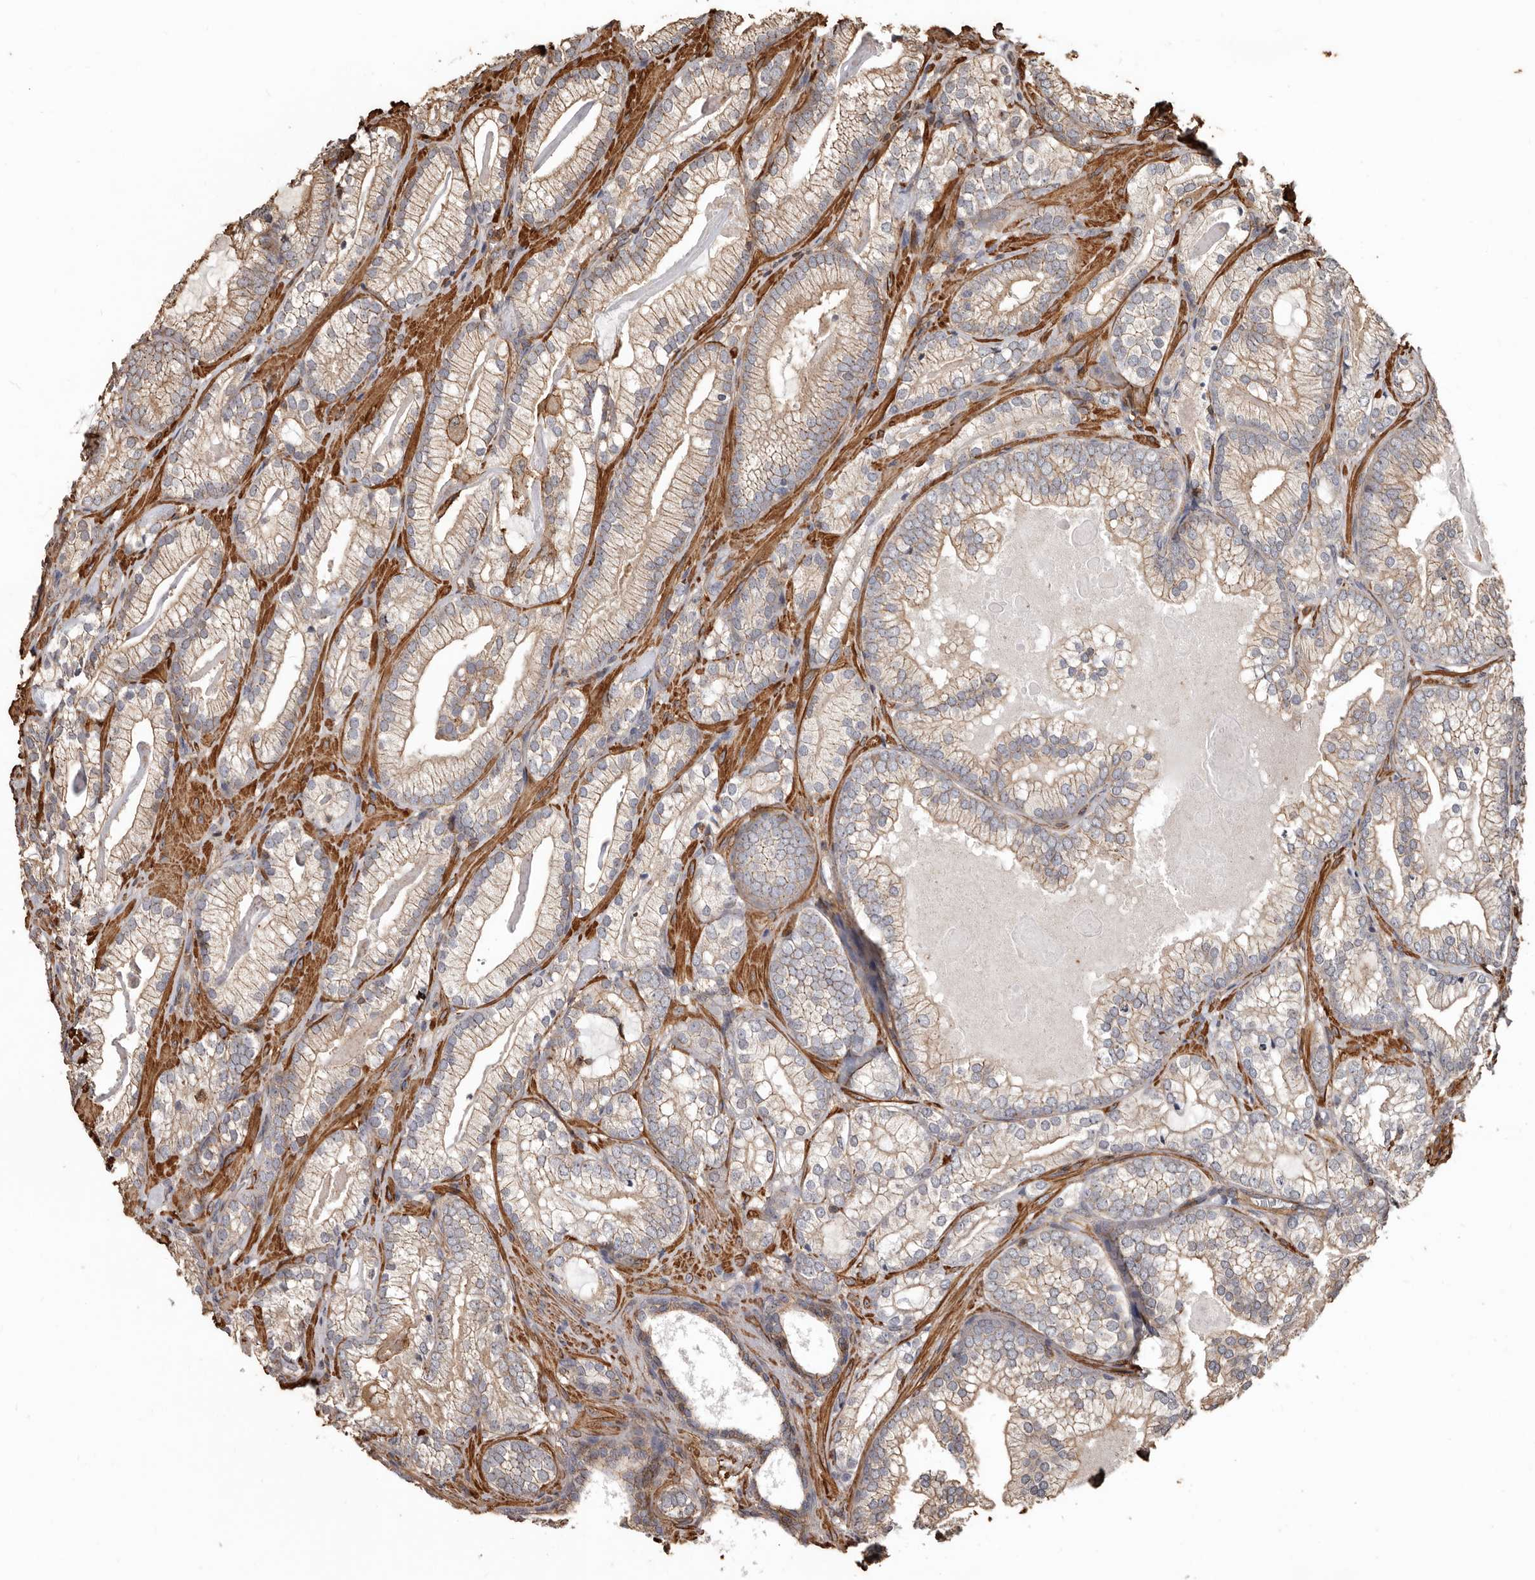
{"staining": {"intensity": "weak", "quantity": ">75%", "location": "cytoplasmic/membranous"}, "tissue": "prostate cancer", "cell_type": "Tumor cells", "image_type": "cancer", "snomed": [{"axis": "morphology", "description": "Adenocarcinoma, Low grade"}, {"axis": "topography", "description": "Prostate"}], "caption": "Weak cytoplasmic/membranous staining is identified in approximately >75% of tumor cells in prostate low-grade adenocarcinoma.", "gene": "GSK3A", "patient": {"sex": "male", "age": 72}}